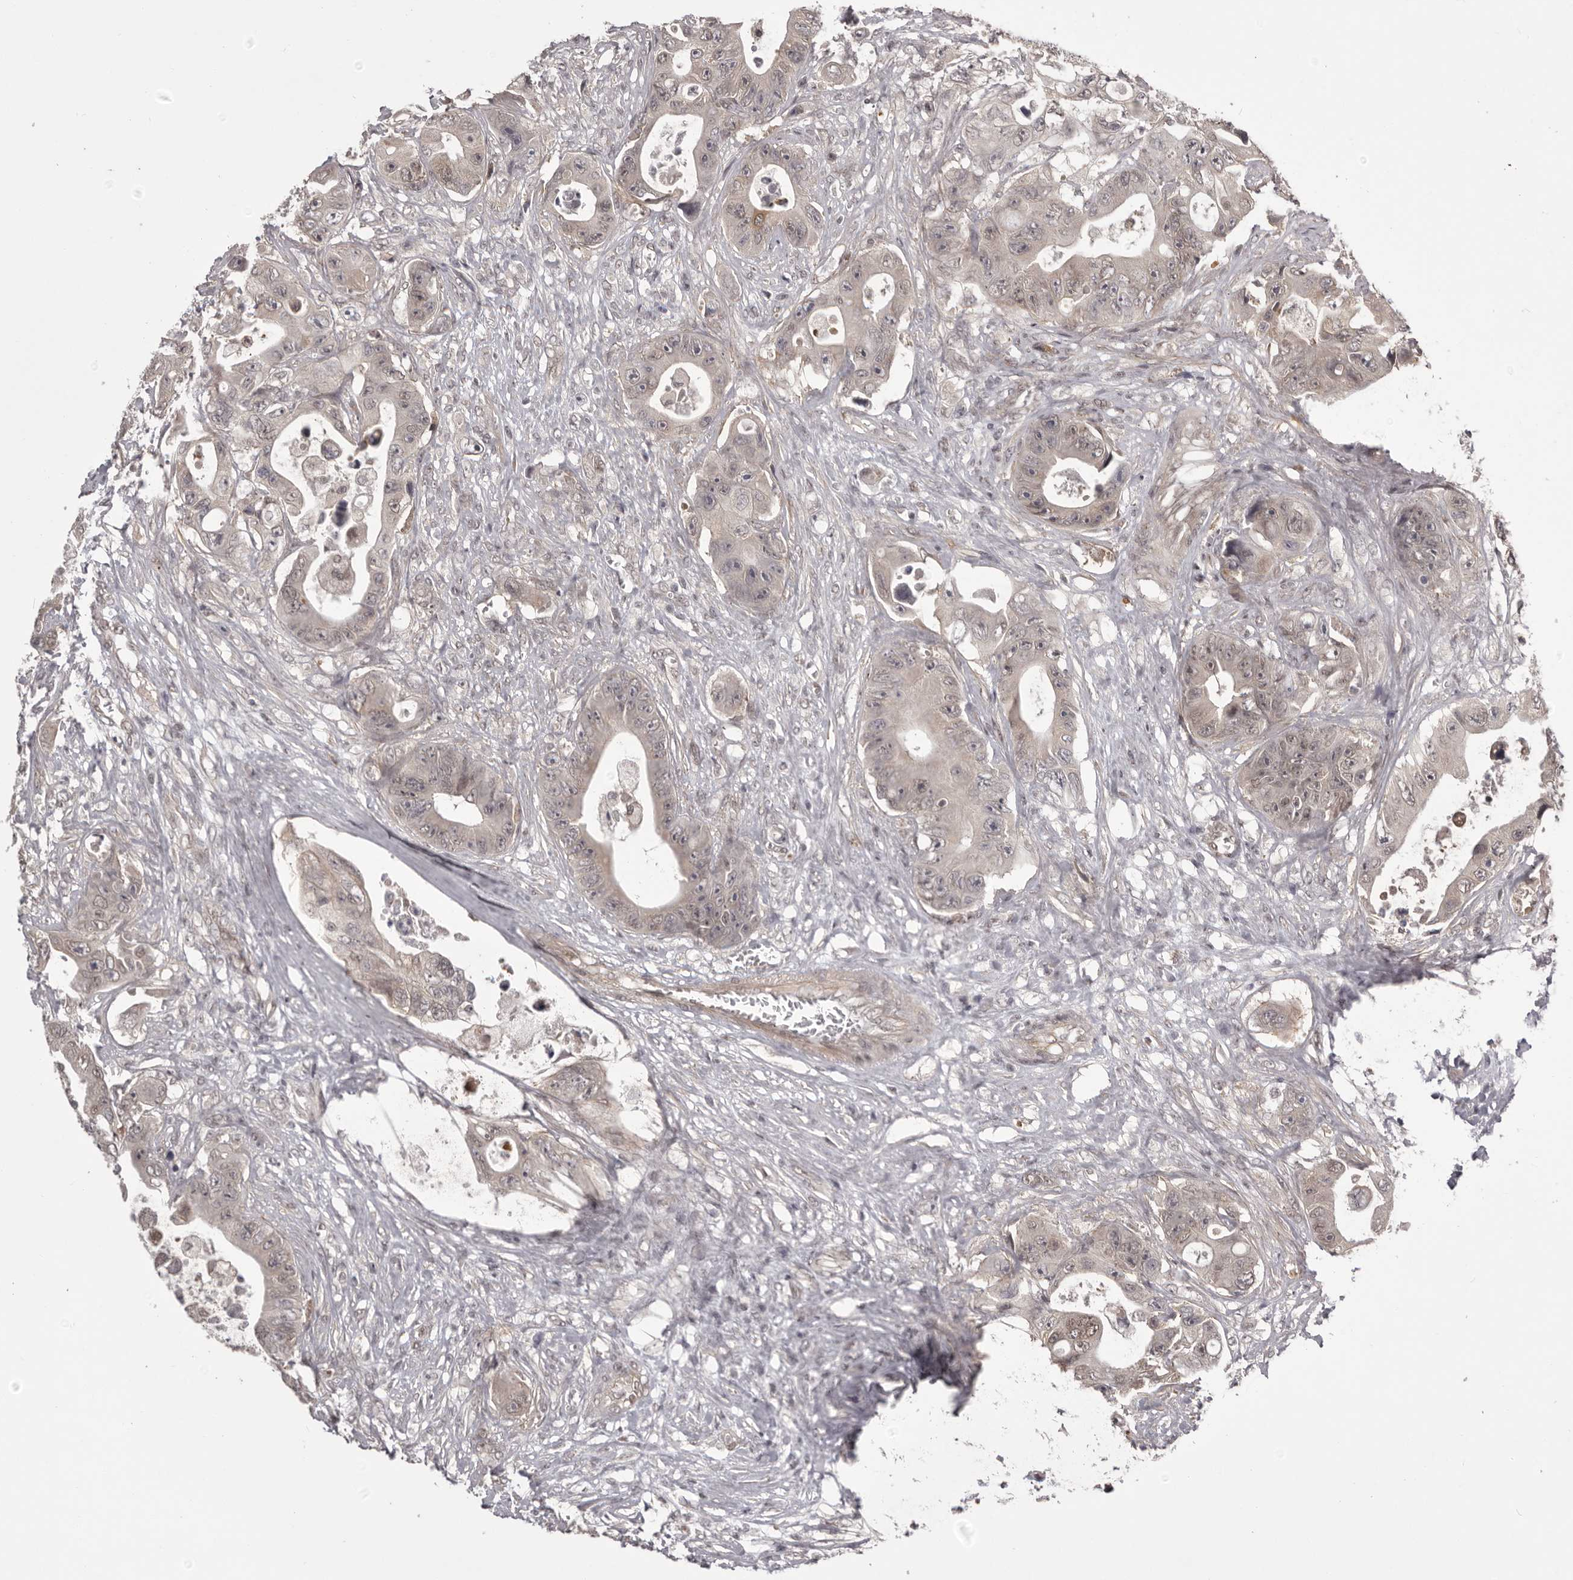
{"staining": {"intensity": "negative", "quantity": "none", "location": "none"}, "tissue": "colorectal cancer", "cell_type": "Tumor cells", "image_type": "cancer", "snomed": [{"axis": "morphology", "description": "Adenocarcinoma, NOS"}, {"axis": "topography", "description": "Colon"}], "caption": "Protein analysis of colorectal cancer exhibits no significant expression in tumor cells.", "gene": "RNF2", "patient": {"sex": "female", "age": 46}}